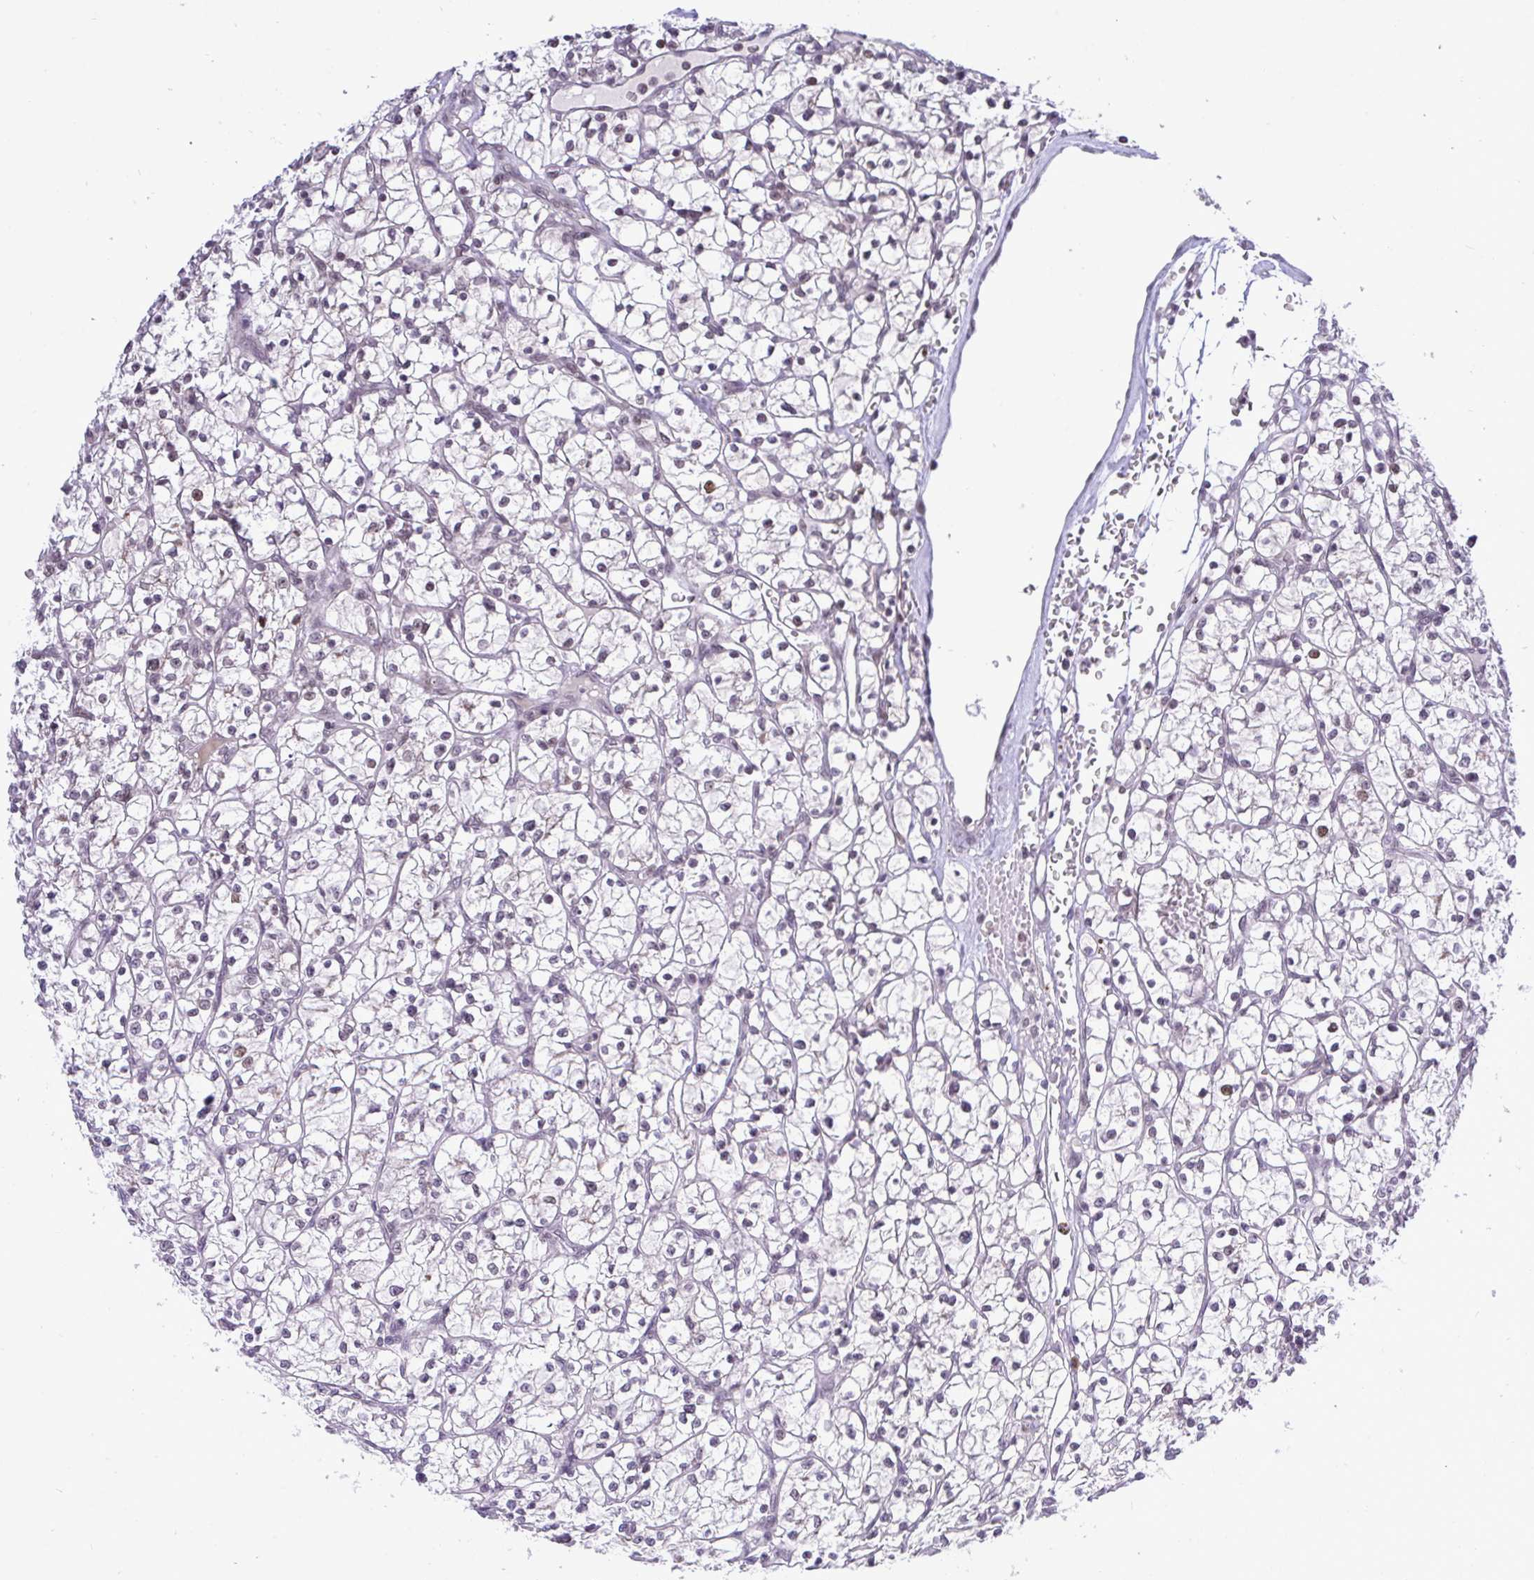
{"staining": {"intensity": "negative", "quantity": "none", "location": "none"}, "tissue": "renal cancer", "cell_type": "Tumor cells", "image_type": "cancer", "snomed": [{"axis": "morphology", "description": "Adenocarcinoma, NOS"}, {"axis": "topography", "description": "Kidney"}], "caption": "High magnification brightfield microscopy of renal cancer (adenocarcinoma) stained with DAB (3,3'-diaminobenzidine) (brown) and counterstained with hematoxylin (blue): tumor cells show no significant expression.", "gene": "RFC4", "patient": {"sex": "female", "age": 64}}